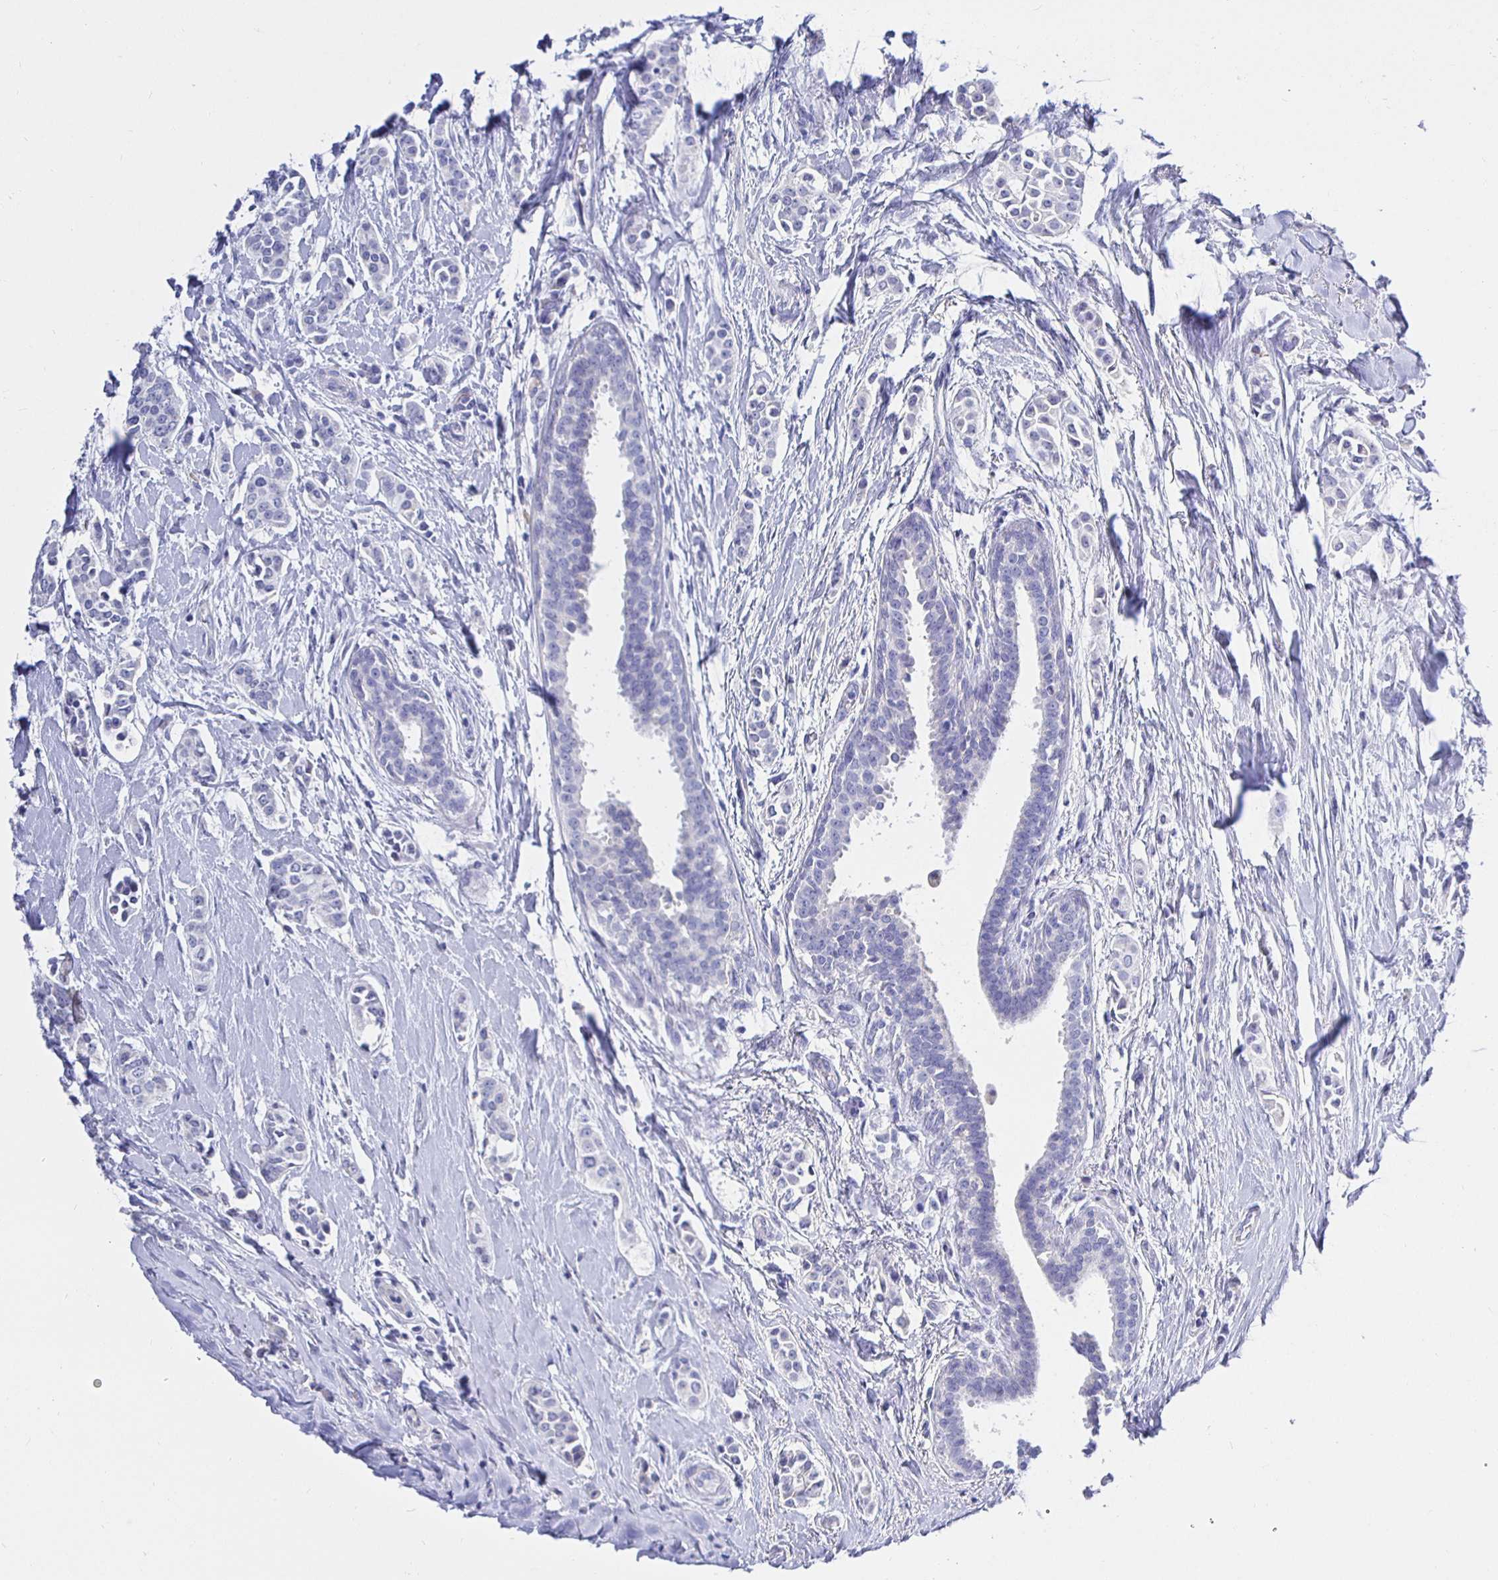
{"staining": {"intensity": "negative", "quantity": "none", "location": "none"}, "tissue": "breast cancer", "cell_type": "Tumor cells", "image_type": "cancer", "snomed": [{"axis": "morphology", "description": "Duct carcinoma"}, {"axis": "topography", "description": "Breast"}], "caption": "DAB (3,3'-diaminobenzidine) immunohistochemical staining of human infiltrating ductal carcinoma (breast) exhibits no significant staining in tumor cells.", "gene": "UMOD", "patient": {"sex": "female", "age": 64}}